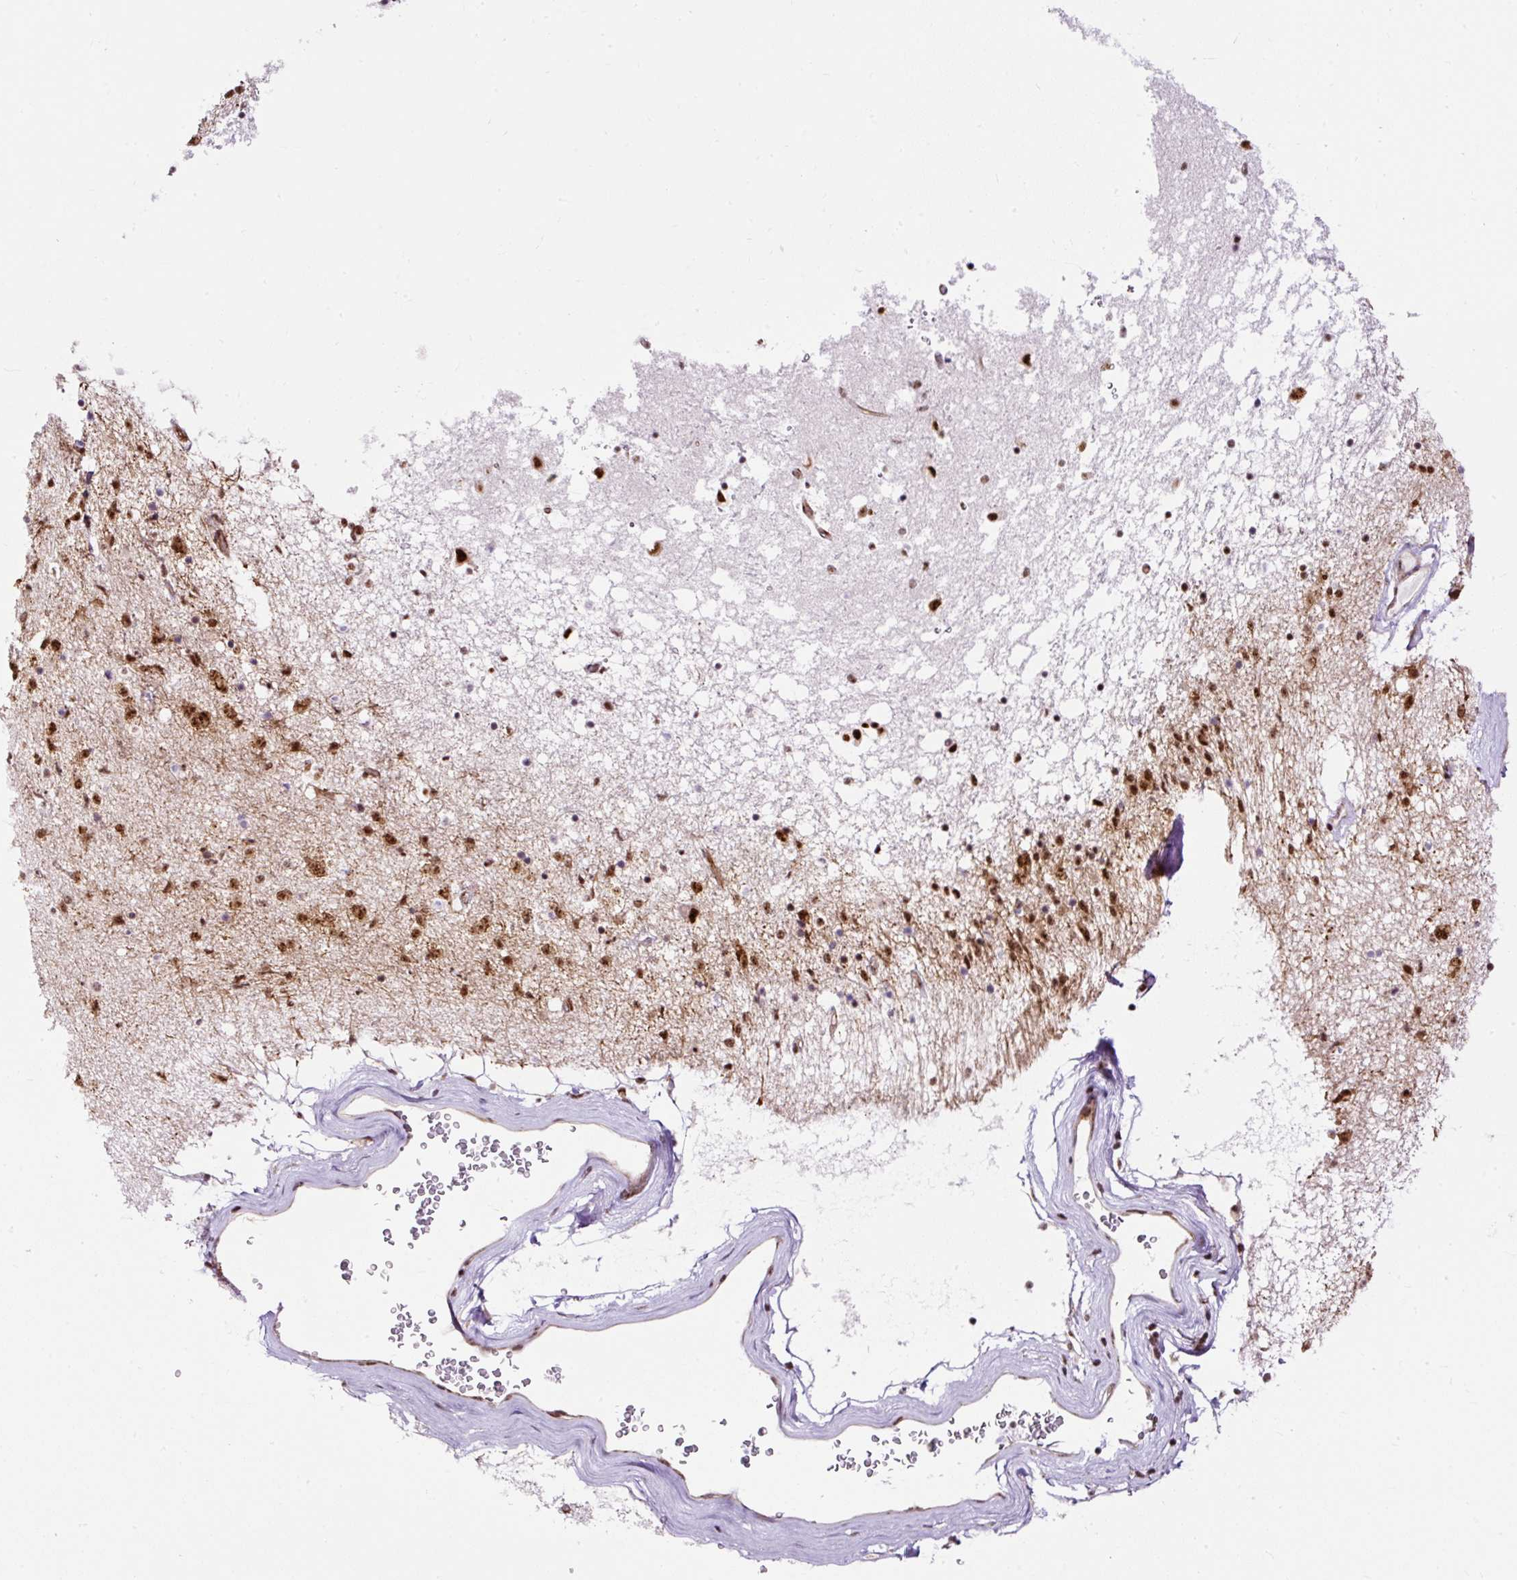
{"staining": {"intensity": "moderate", "quantity": "<25%", "location": "nuclear"}, "tissue": "caudate", "cell_type": "Glial cells", "image_type": "normal", "snomed": [{"axis": "morphology", "description": "Normal tissue, NOS"}, {"axis": "topography", "description": "Lateral ventricle wall"}], "caption": "Immunohistochemical staining of benign caudate demonstrates moderate nuclear protein expression in approximately <25% of glial cells. The staining was performed using DAB (3,3'-diaminobenzidine), with brown indicating positive protein expression. Nuclei are stained blue with hematoxylin.", "gene": "FMC1", "patient": {"sex": "male", "age": 58}}